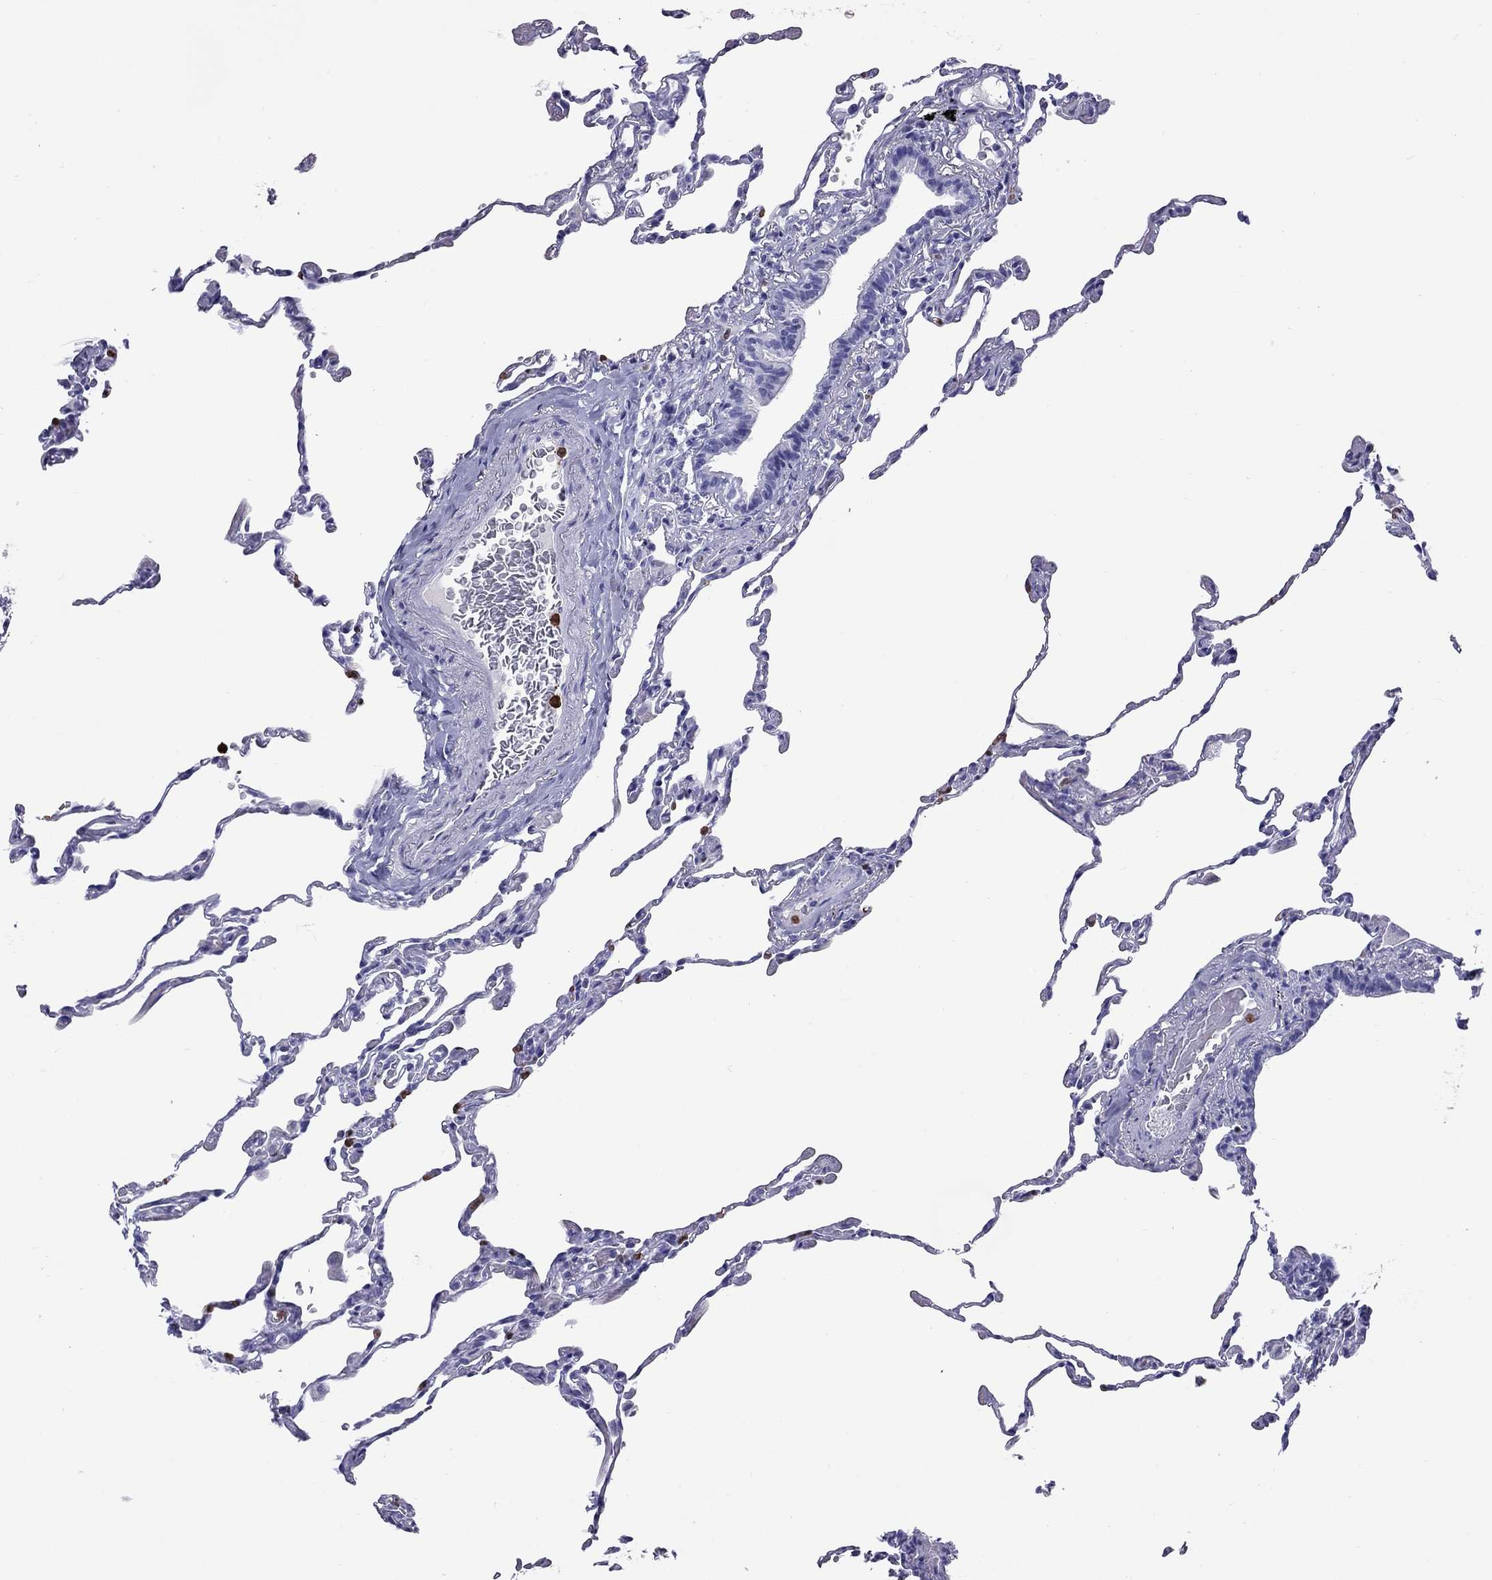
{"staining": {"intensity": "negative", "quantity": "none", "location": "none"}, "tissue": "lung", "cell_type": "Alveolar cells", "image_type": "normal", "snomed": [{"axis": "morphology", "description": "Normal tissue, NOS"}, {"axis": "topography", "description": "Lung"}], "caption": "Alveolar cells show no significant positivity in normal lung. Brightfield microscopy of immunohistochemistry stained with DAB (brown) and hematoxylin (blue), captured at high magnification.", "gene": "SLAMF1", "patient": {"sex": "female", "age": 57}}